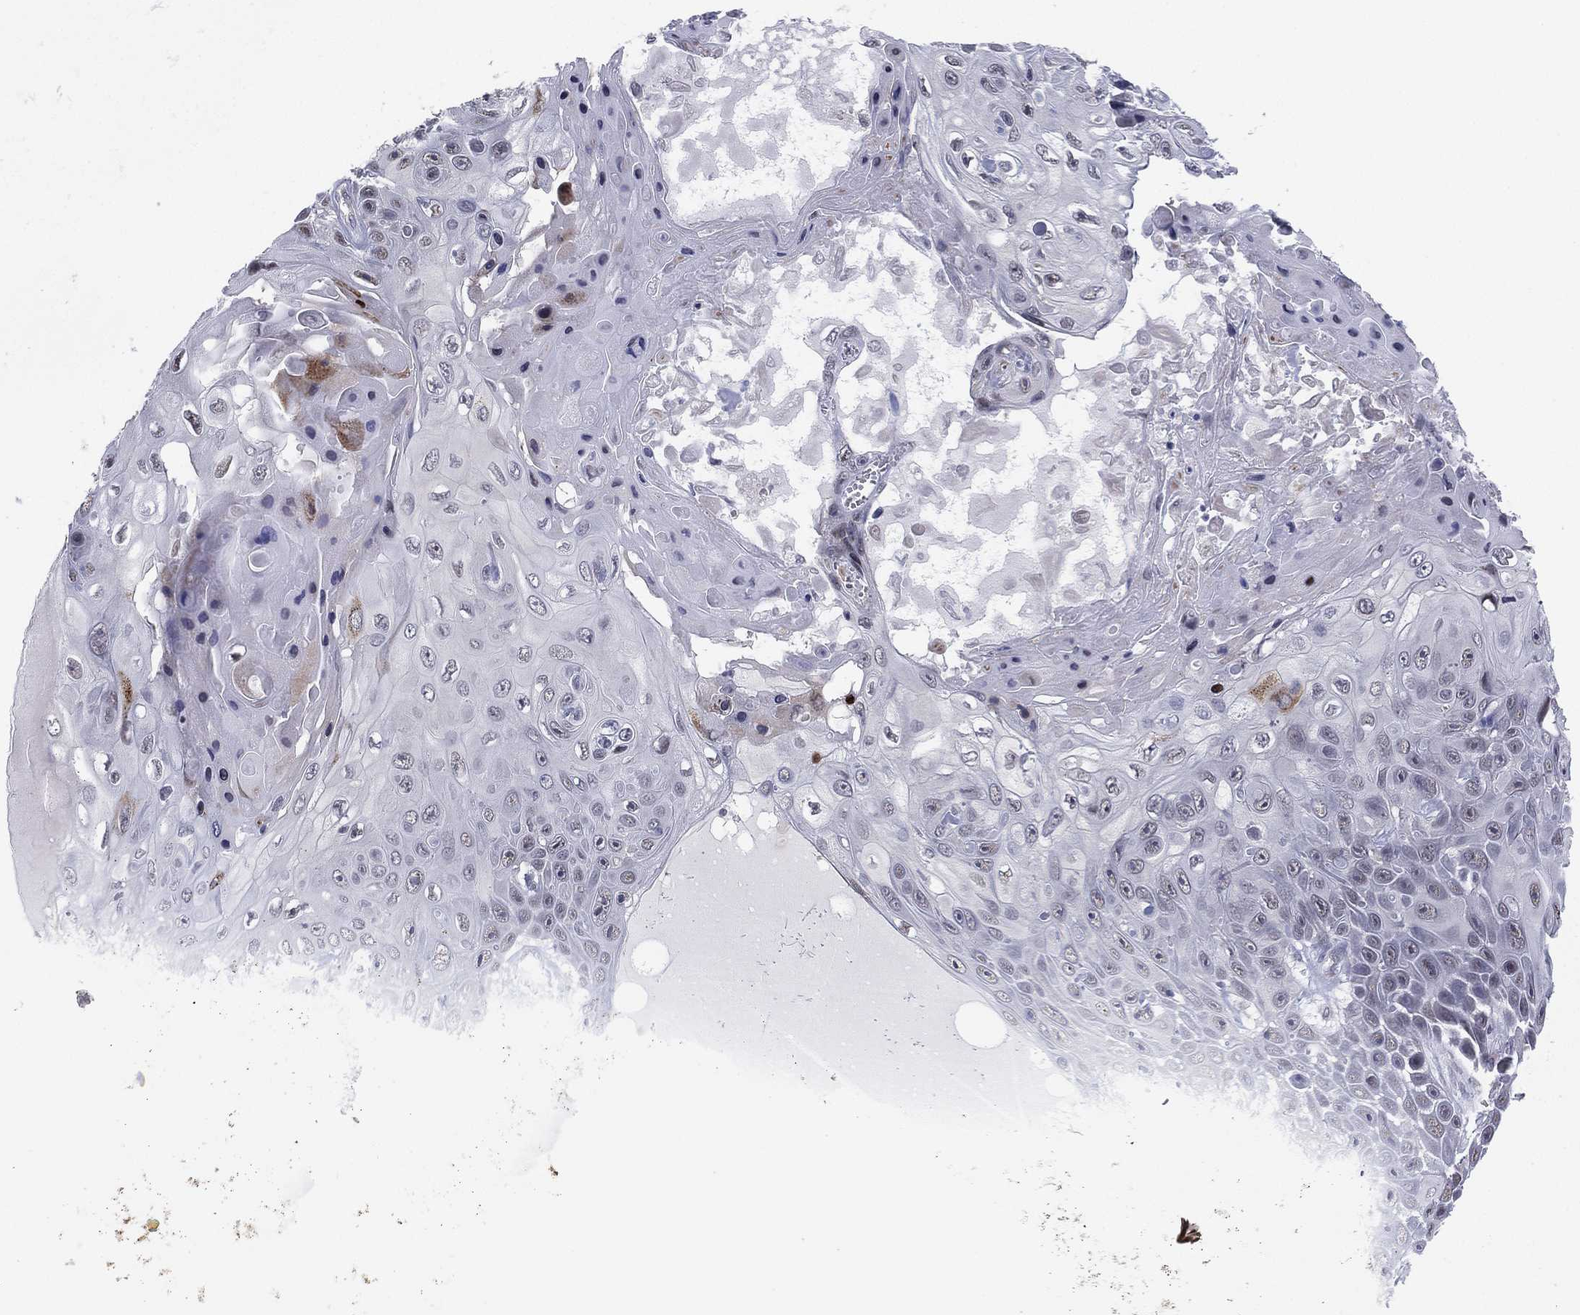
{"staining": {"intensity": "moderate", "quantity": "<25%", "location": "nuclear"}, "tissue": "skin cancer", "cell_type": "Tumor cells", "image_type": "cancer", "snomed": [{"axis": "morphology", "description": "Squamous cell carcinoma, NOS"}, {"axis": "topography", "description": "Skin"}], "caption": "IHC micrograph of squamous cell carcinoma (skin) stained for a protein (brown), which reveals low levels of moderate nuclear expression in approximately <25% of tumor cells.", "gene": "CD177", "patient": {"sex": "male", "age": 82}}